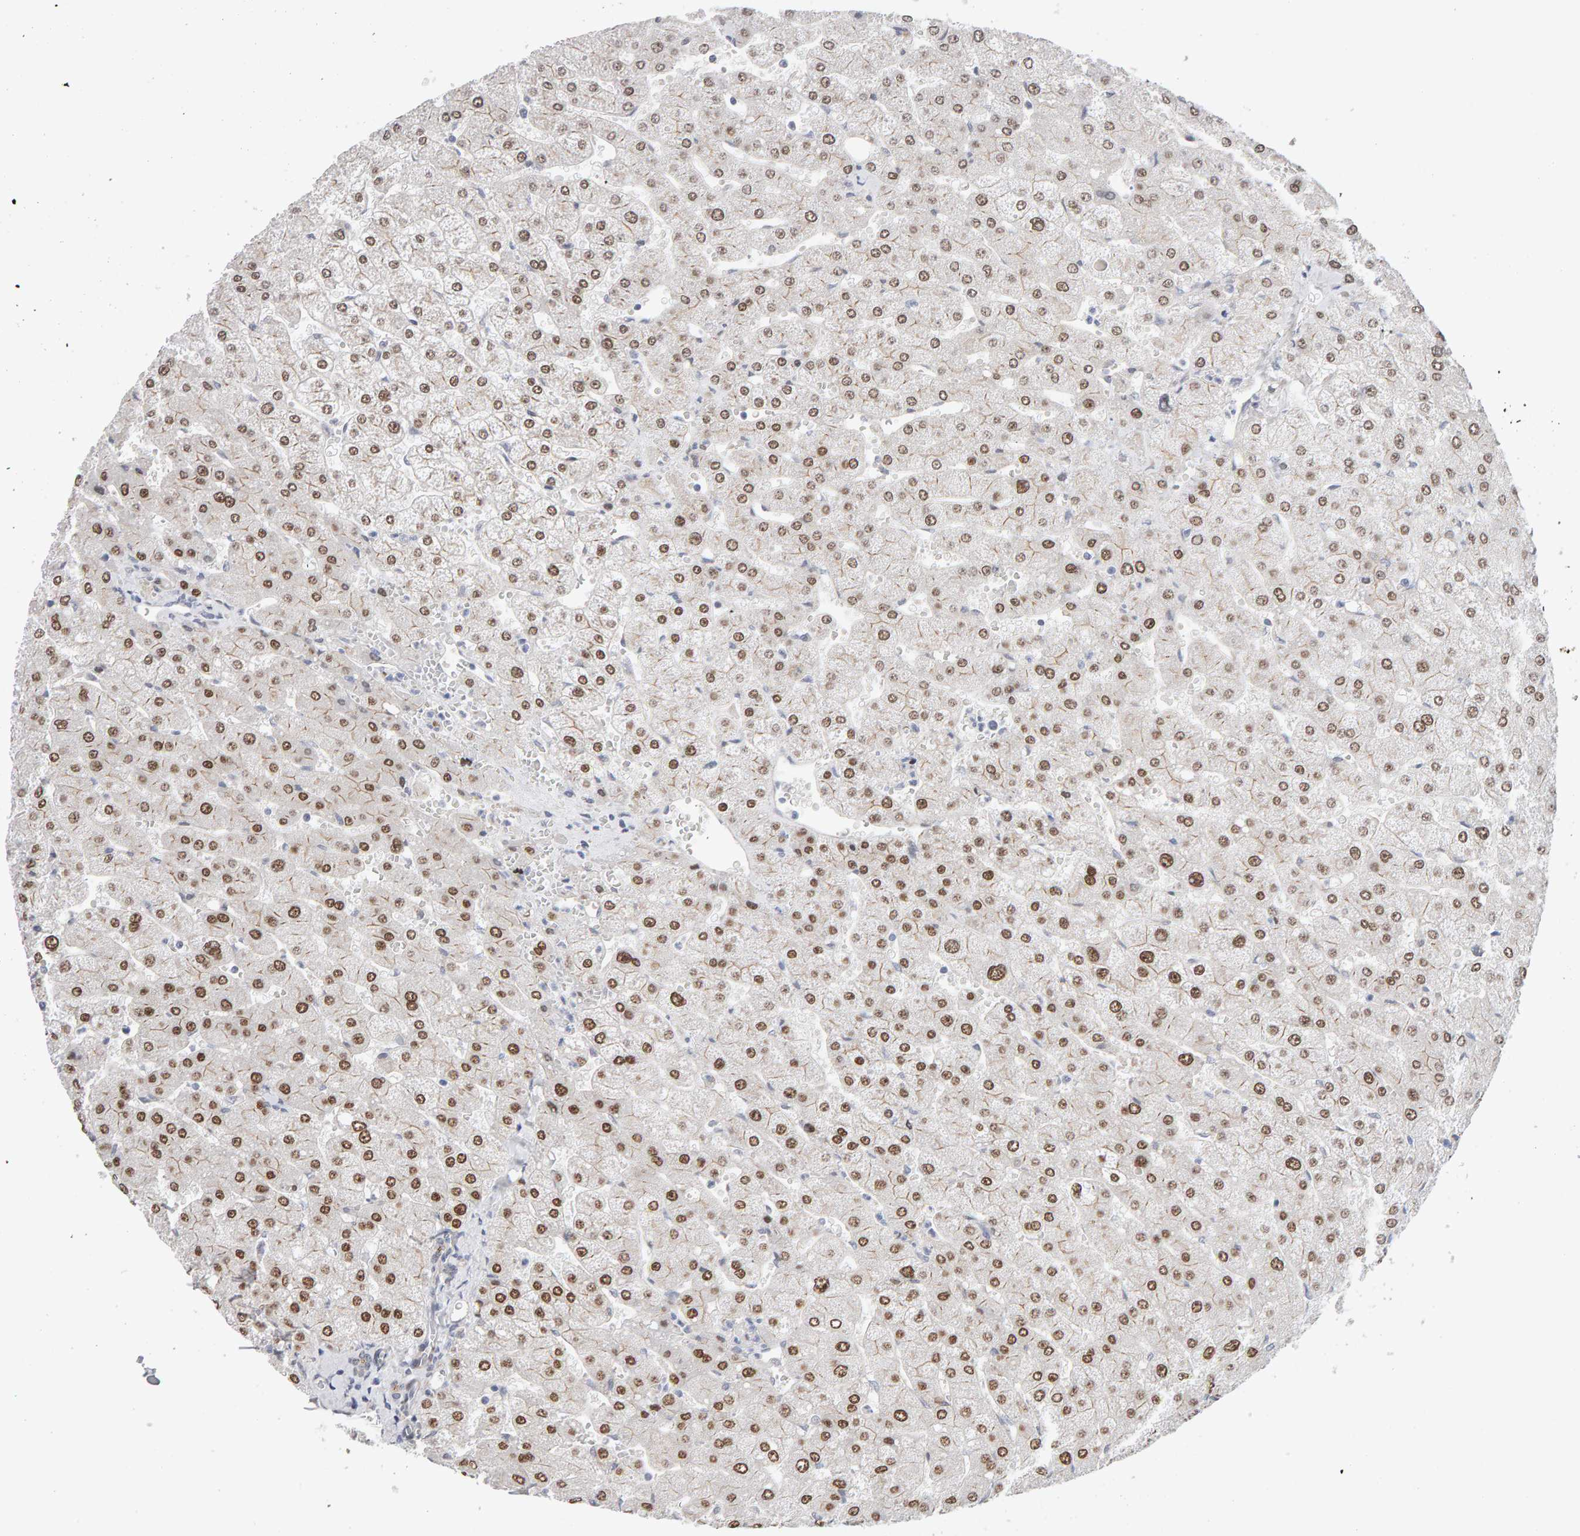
{"staining": {"intensity": "negative", "quantity": "none", "location": "none"}, "tissue": "liver", "cell_type": "Cholangiocytes", "image_type": "normal", "snomed": [{"axis": "morphology", "description": "Normal tissue, NOS"}, {"axis": "topography", "description": "Liver"}], "caption": "Immunohistochemistry histopathology image of benign liver: liver stained with DAB displays no significant protein staining in cholangiocytes. (DAB immunohistochemistry (IHC), high magnification).", "gene": "HNF4A", "patient": {"sex": "male", "age": 55}}